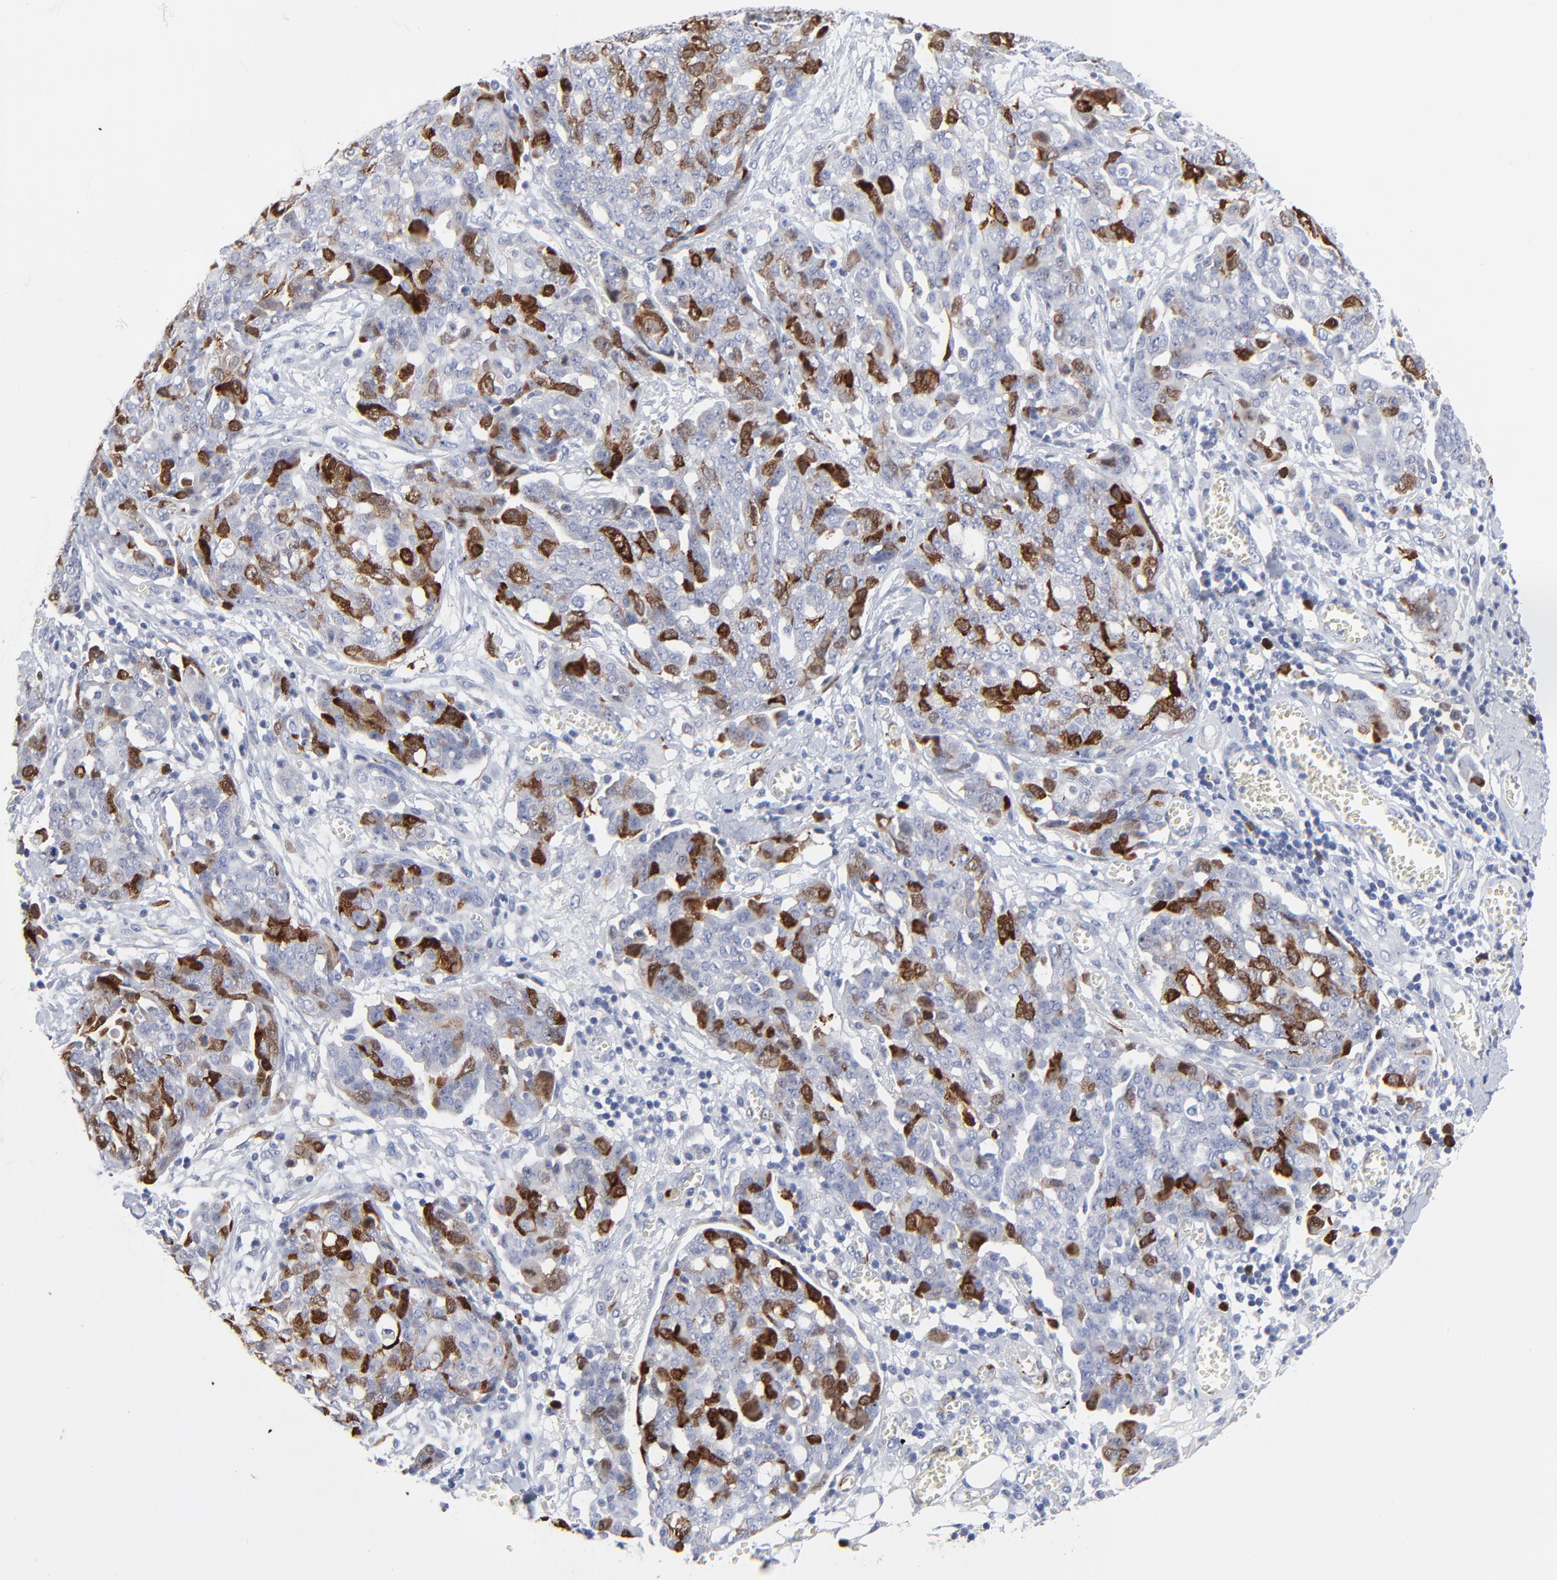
{"staining": {"intensity": "strong", "quantity": "<25%", "location": "cytoplasmic/membranous,nuclear"}, "tissue": "ovarian cancer", "cell_type": "Tumor cells", "image_type": "cancer", "snomed": [{"axis": "morphology", "description": "Cystadenocarcinoma, serous, NOS"}, {"axis": "topography", "description": "Soft tissue"}, {"axis": "topography", "description": "Ovary"}], "caption": "Immunohistochemistry histopathology image of human serous cystadenocarcinoma (ovarian) stained for a protein (brown), which exhibits medium levels of strong cytoplasmic/membranous and nuclear positivity in approximately <25% of tumor cells.", "gene": "CDK1", "patient": {"sex": "female", "age": 57}}